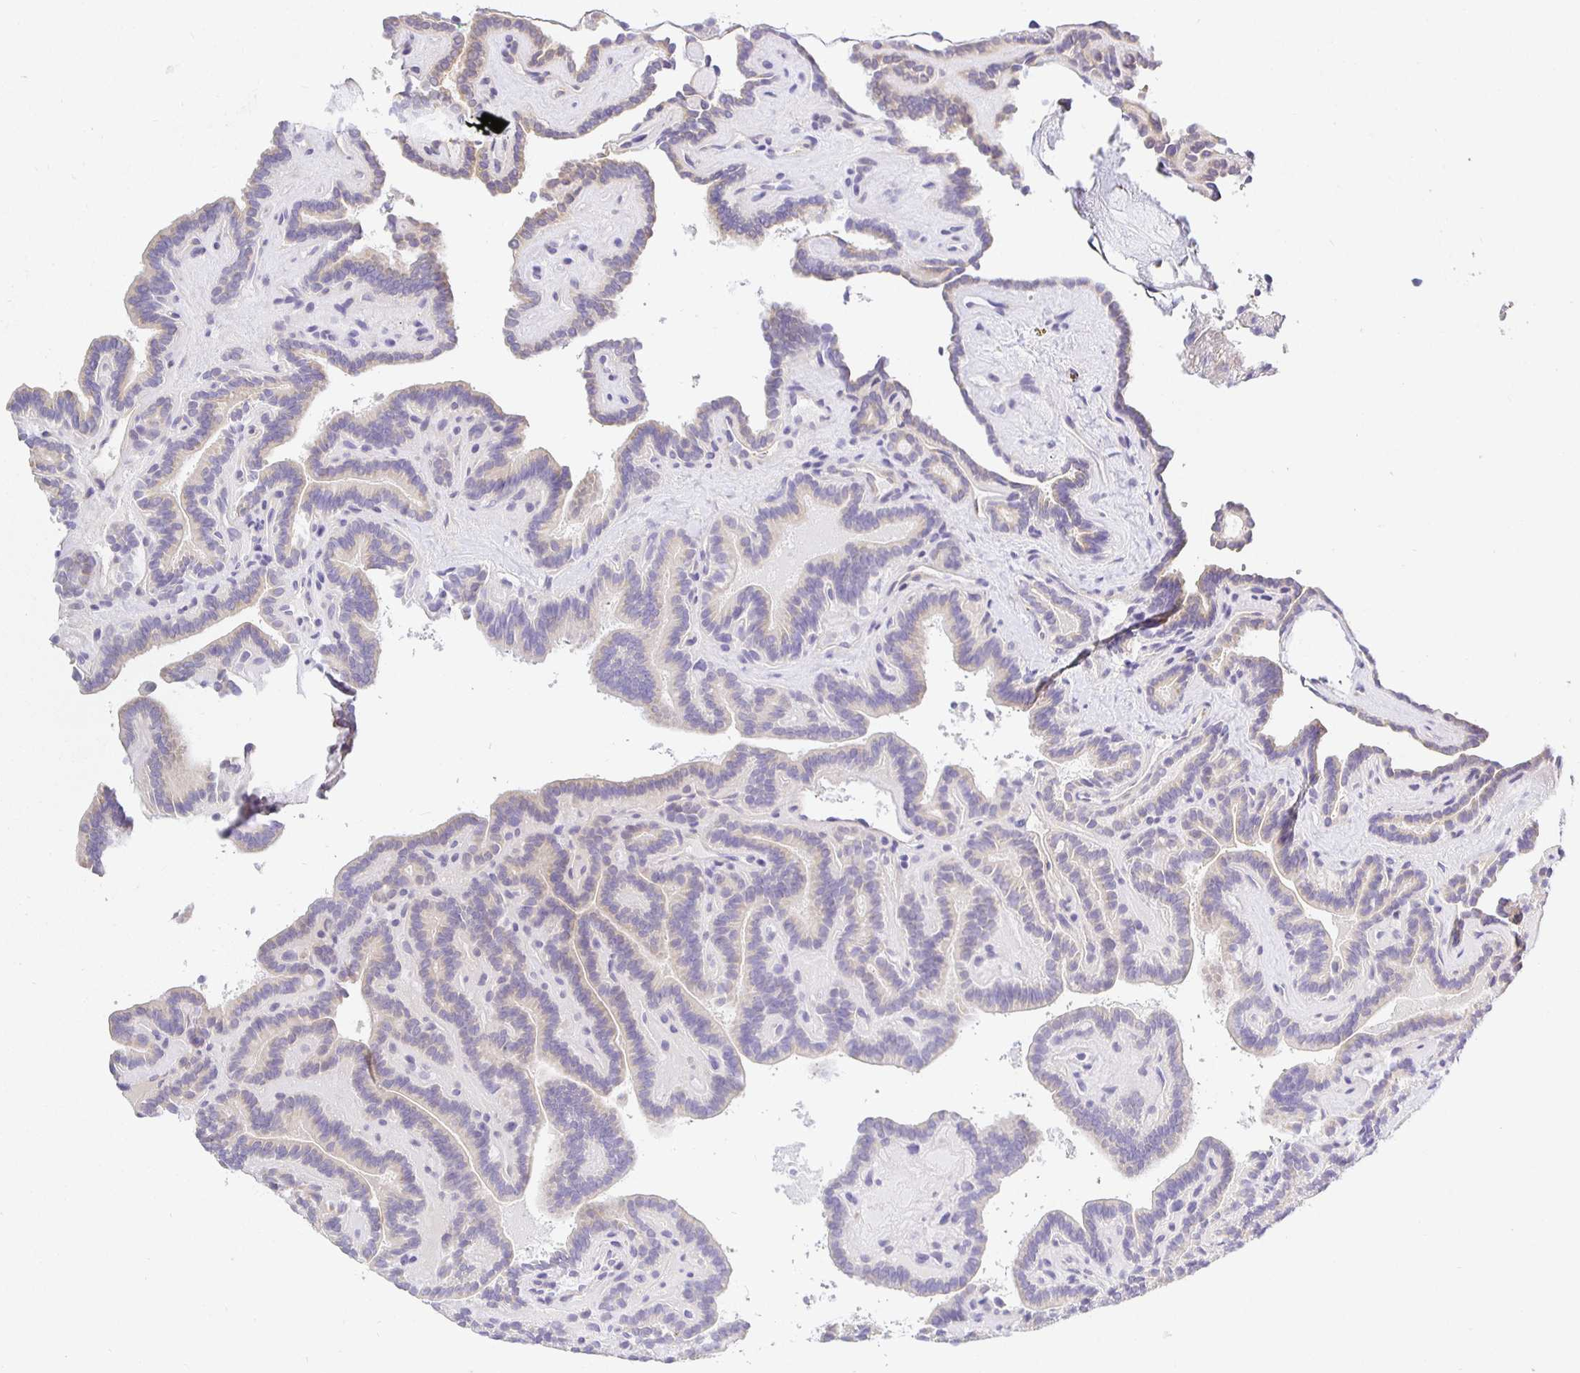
{"staining": {"intensity": "weak", "quantity": "25%-75%", "location": "cytoplasmic/membranous"}, "tissue": "thyroid cancer", "cell_type": "Tumor cells", "image_type": "cancer", "snomed": [{"axis": "morphology", "description": "Papillary adenocarcinoma, NOS"}, {"axis": "topography", "description": "Thyroid gland"}], "caption": "Weak cytoplasmic/membranous staining is appreciated in about 25%-75% of tumor cells in thyroid papillary adenocarcinoma.", "gene": "OPALIN", "patient": {"sex": "female", "age": 21}}